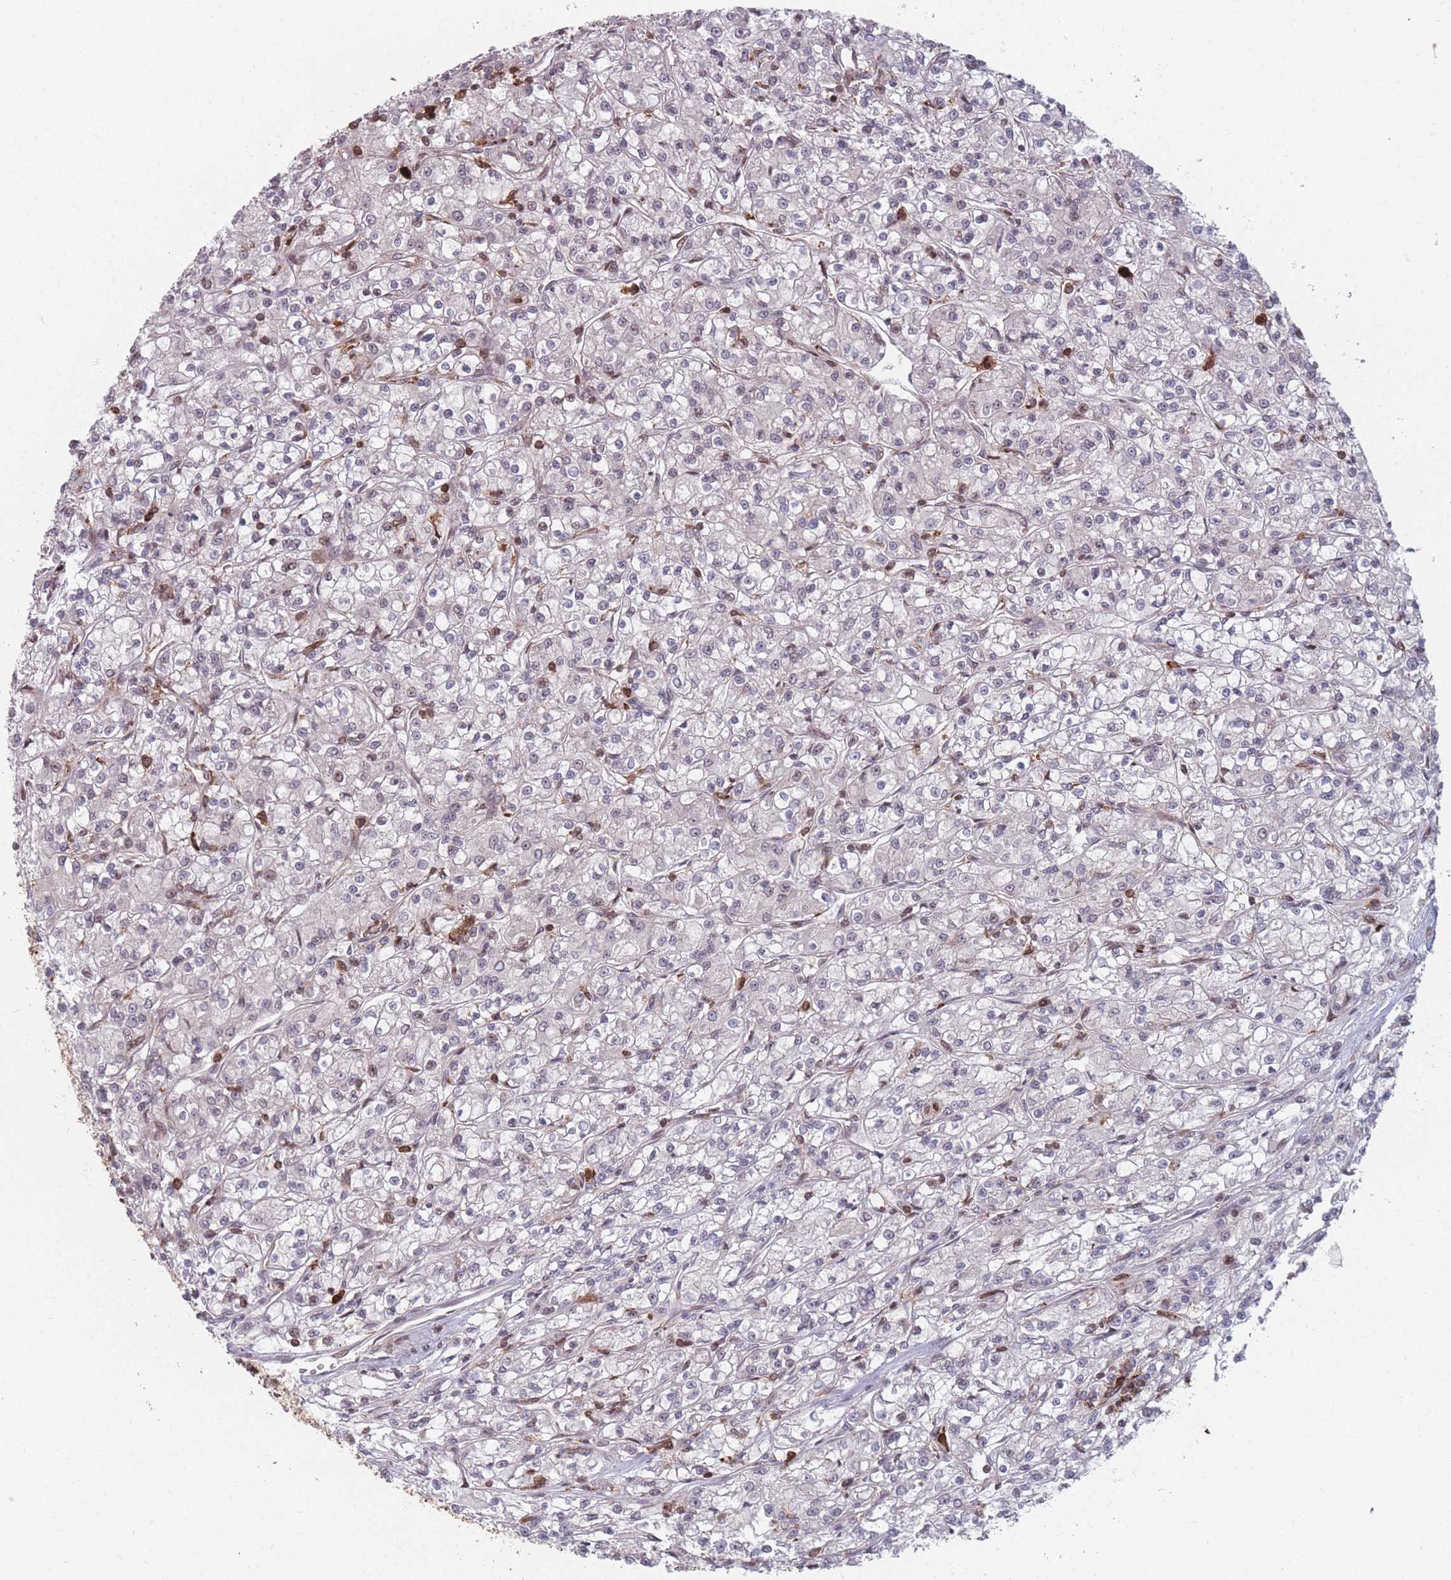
{"staining": {"intensity": "negative", "quantity": "none", "location": "none"}, "tissue": "renal cancer", "cell_type": "Tumor cells", "image_type": "cancer", "snomed": [{"axis": "morphology", "description": "Adenocarcinoma, NOS"}, {"axis": "topography", "description": "Kidney"}], "caption": "Immunohistochemistry of human renal adenocarcinoma exhibits no staining in tumor cells.", "gene": "WDR55", "patient": {"sex": "female", "age": 59}}